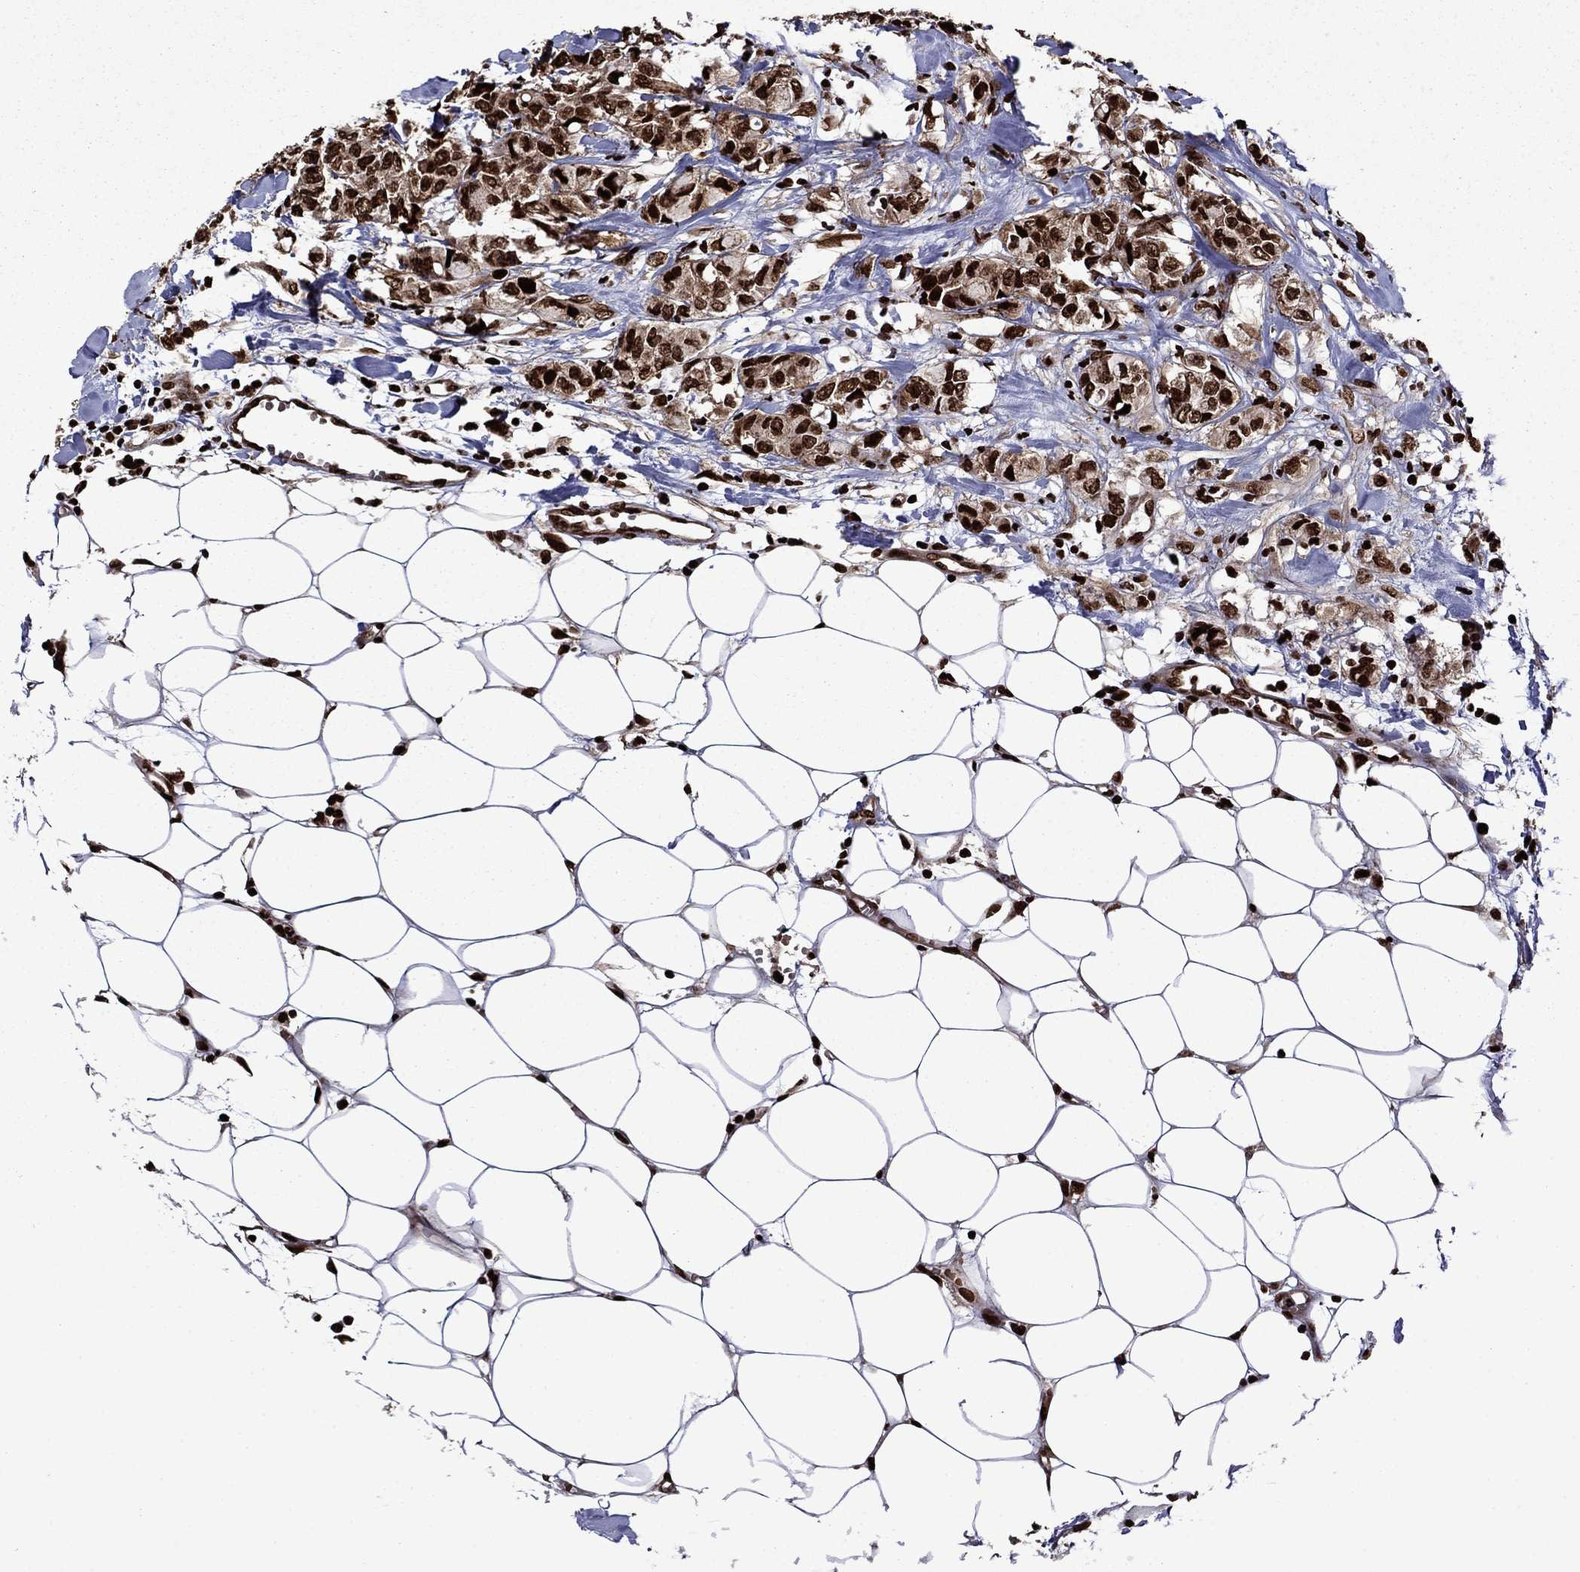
{"staining": {"intensity": "strong", "quantity": ">75%", "location": "nuclear"}, "tissue": "breast cancer", "cell_type": "Tumor cells", "image_type": "cancer", "snomed": [{"axis": "morphology", "description": "Duct carcinoma"}, {"axis": "topography", "description": "Breast"}], "caption": "High-magnification brightfield microscopy of breast cancer stained with DAB (brown) and counterstained with hematoxylin (blue). tumor cells exhibit strong nuclear expression is present in about>75% of cells.", "gene": "LIMK1", "patient": {"sex": "female", "age": 85}}